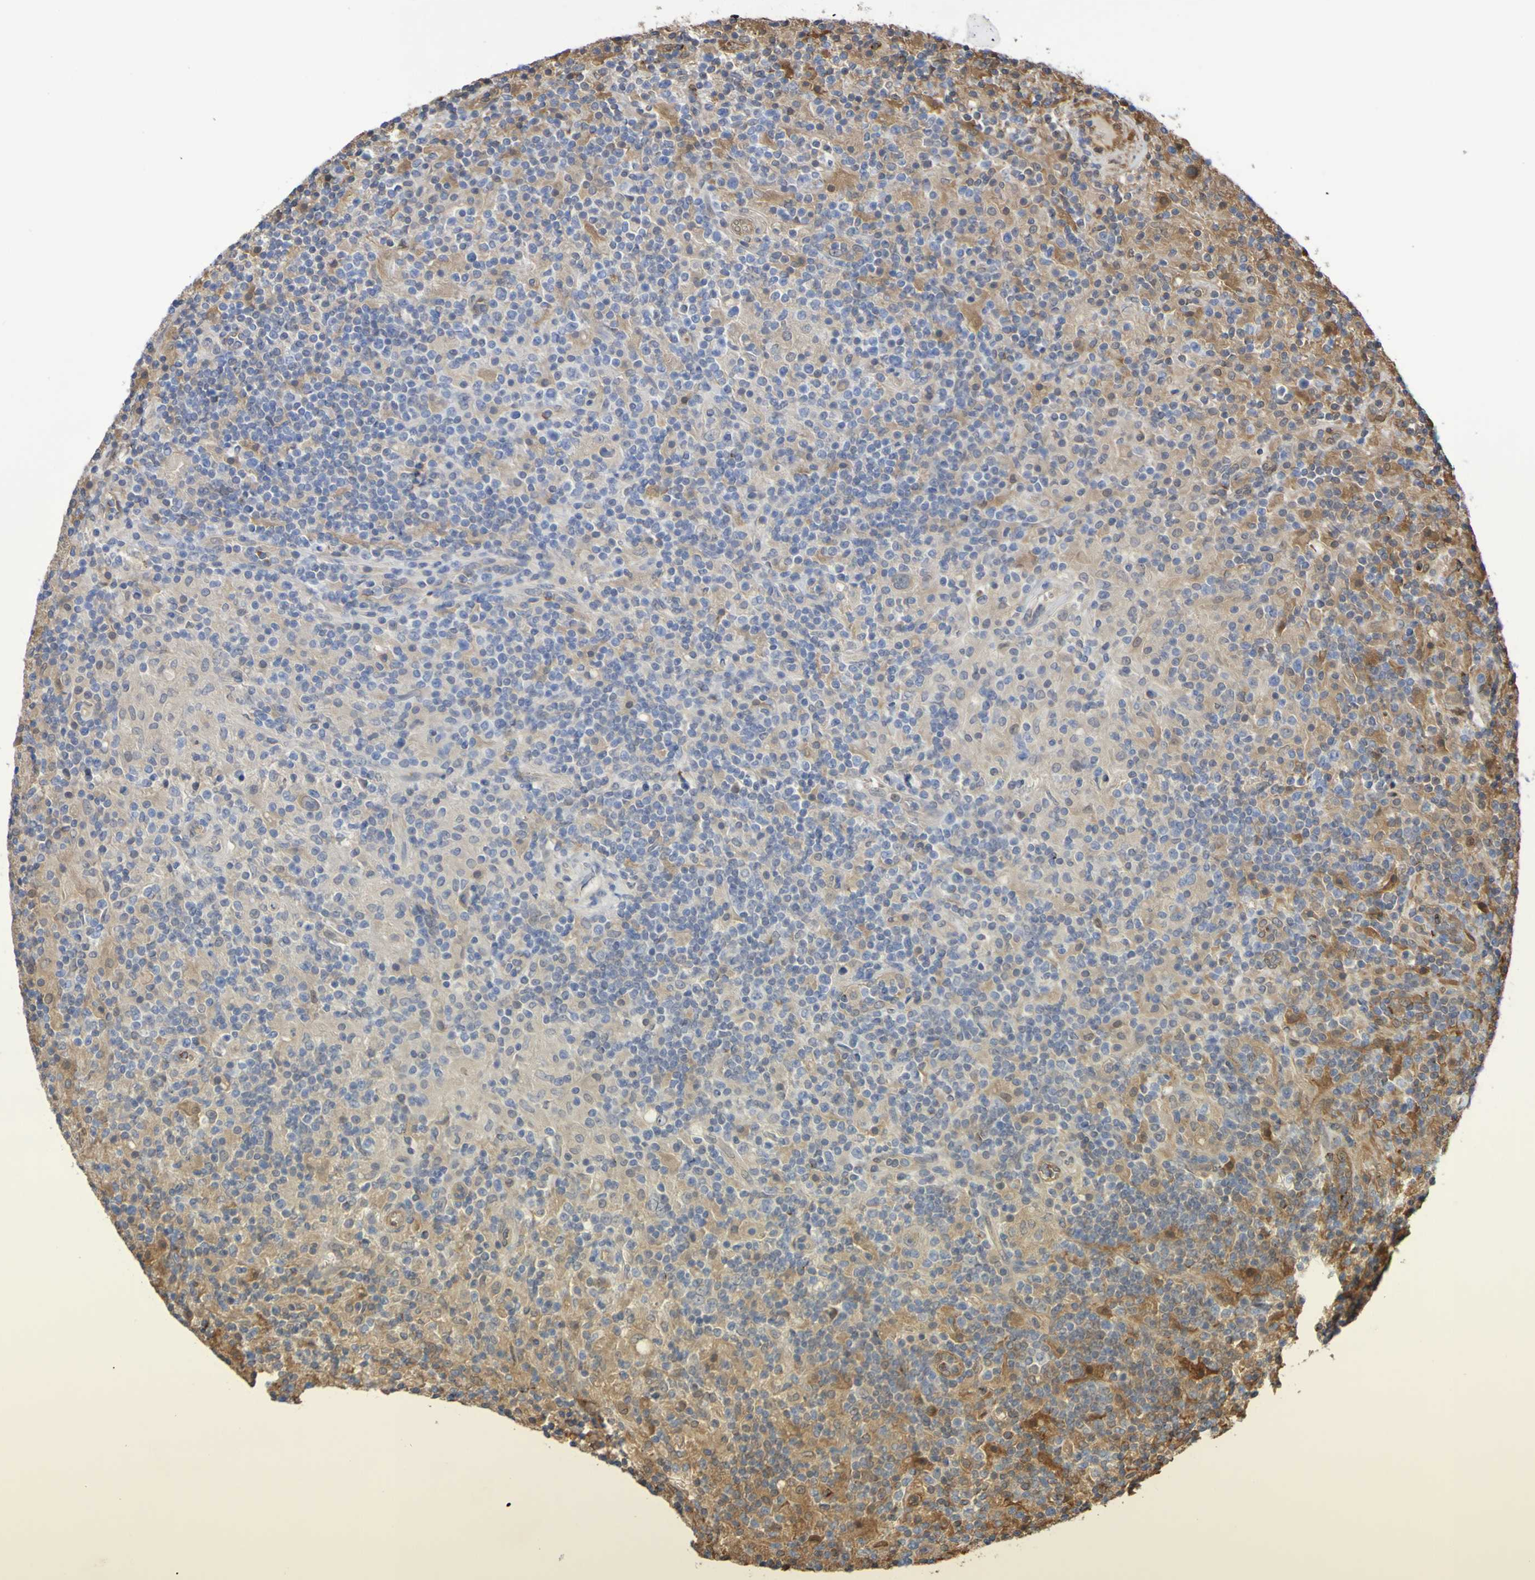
{"staining": {"intensity": "weak", "quantity": ">75%", "location": "cytoplasmic/membranous"}, "tissue": "lymphoma", "cell_type": "Tumor cells", "image_type": "cancer", "snomed": [{"axis": "morphology", "description": "Hodgkin's disease, NOS"}, {"axis": "topography", "description": "Lymph node"}], "caption": "Immunohistochemistry (IHC) (DAB (3,3'-diaminobenzidine)) staining of lymphoma shows weak cytoplasmic/membranous protein positivity in approximately >75% of tumor cells. The staining was performed using DAB (3,3'-diaminobenzidine) to visualize the protein expression in brown, while the nuclei were stained in blue with hematoxylin (Magnification: 20x).", "gene": "SERPINB6", "patient": {"sex": "male", "age": 70}}